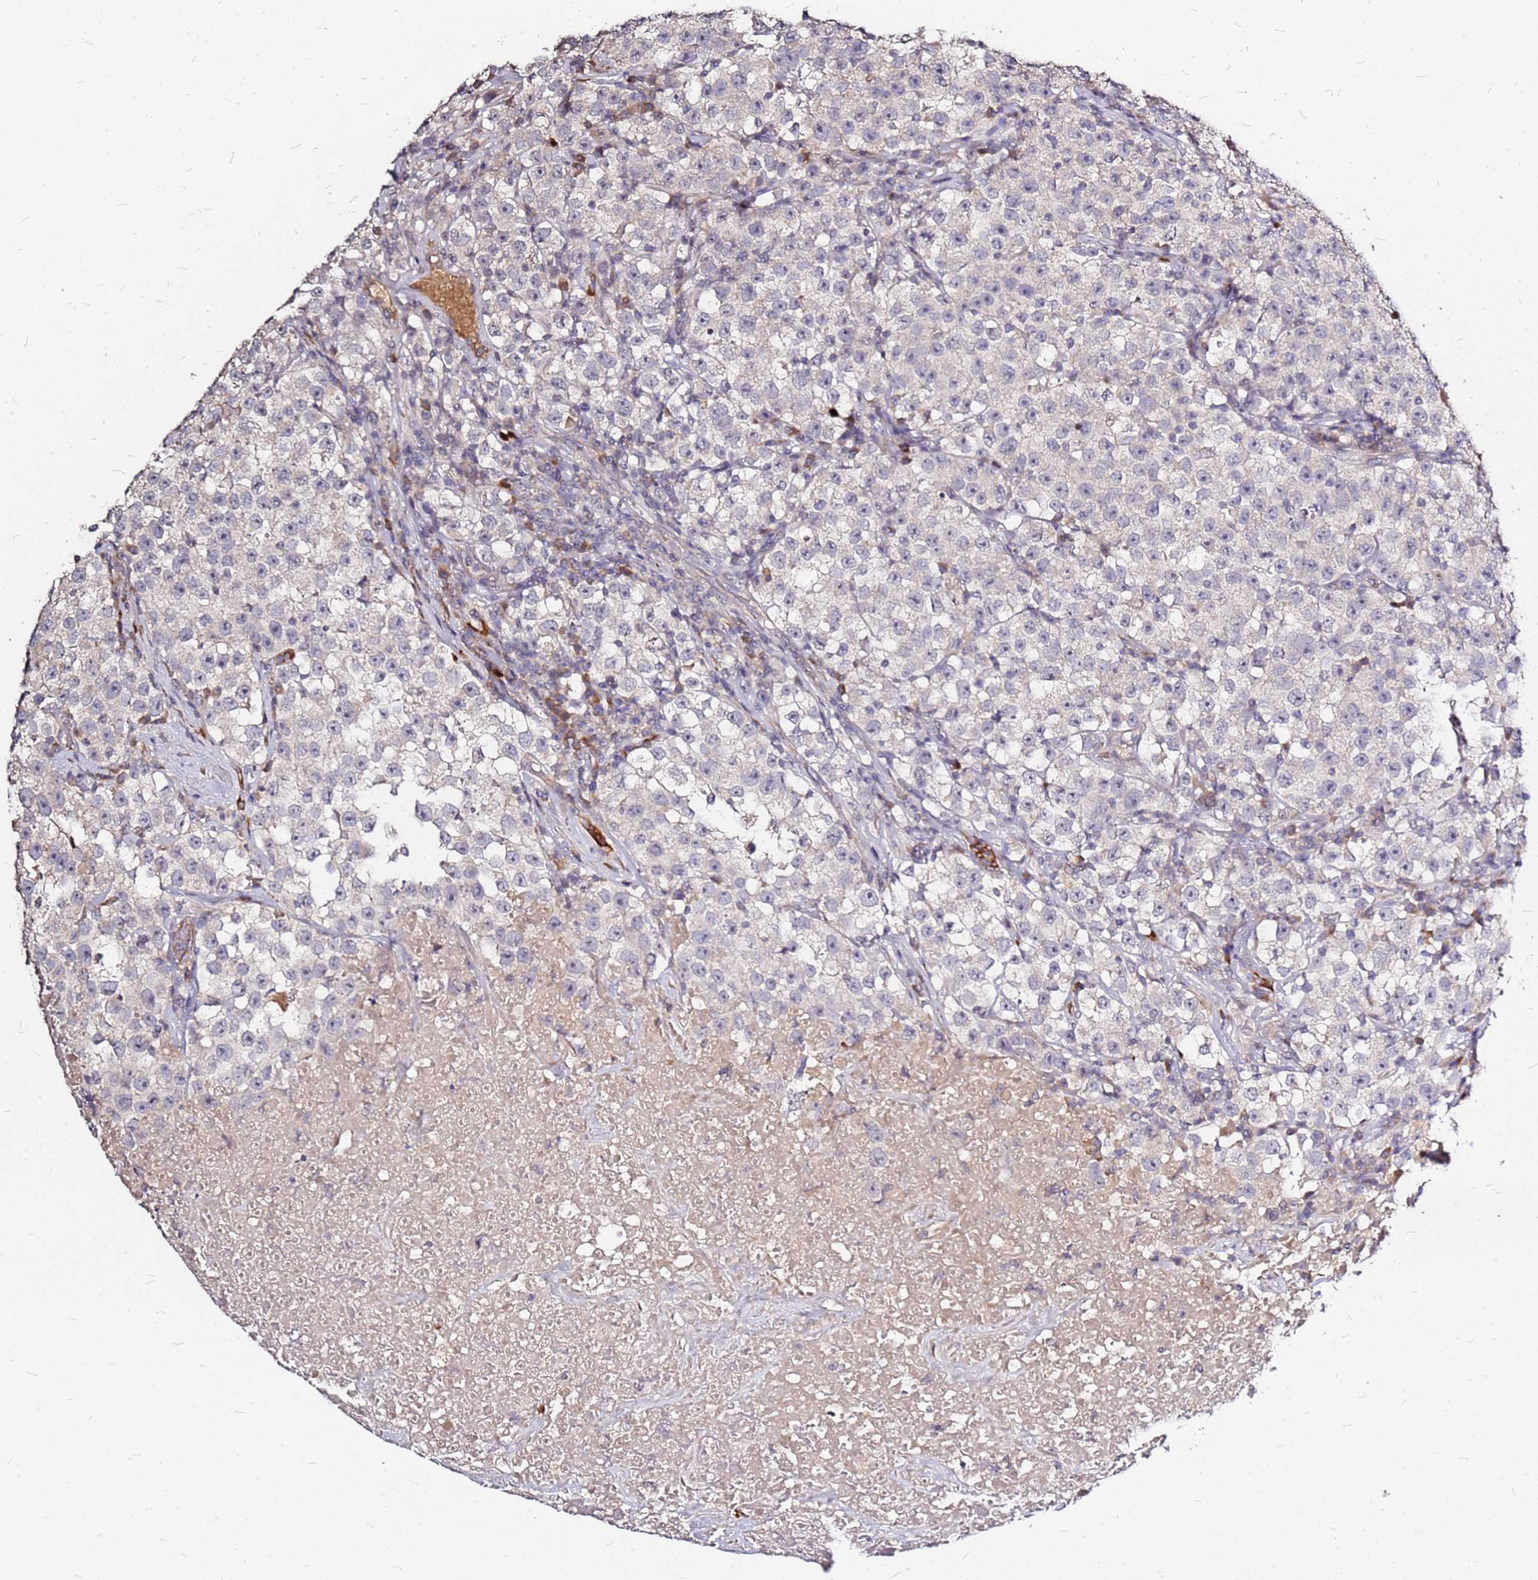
{"staining": {"intensity": "weak", "quantity": "<25%", "location": "cytoplasmic/membranous"}, "tissue": "testis cancer", "cell_type": "Tumor cells", "image_type": "cancer", "snomed": [{"axis": "morphology", "description": "Seminoma, NOS"}, {"axis": "topography", "description": "Testis"}], "caption": "Histopathology image shows no significant protein expression in tumor cells of testis cancer. (Stains: DAB immunohistochemistry with hematoxylin counter stain, Microscopy: brightfield microscopy at high magnification).", "gene": "DCDC2C", "patient": {"sex": "male", "age": 22}}